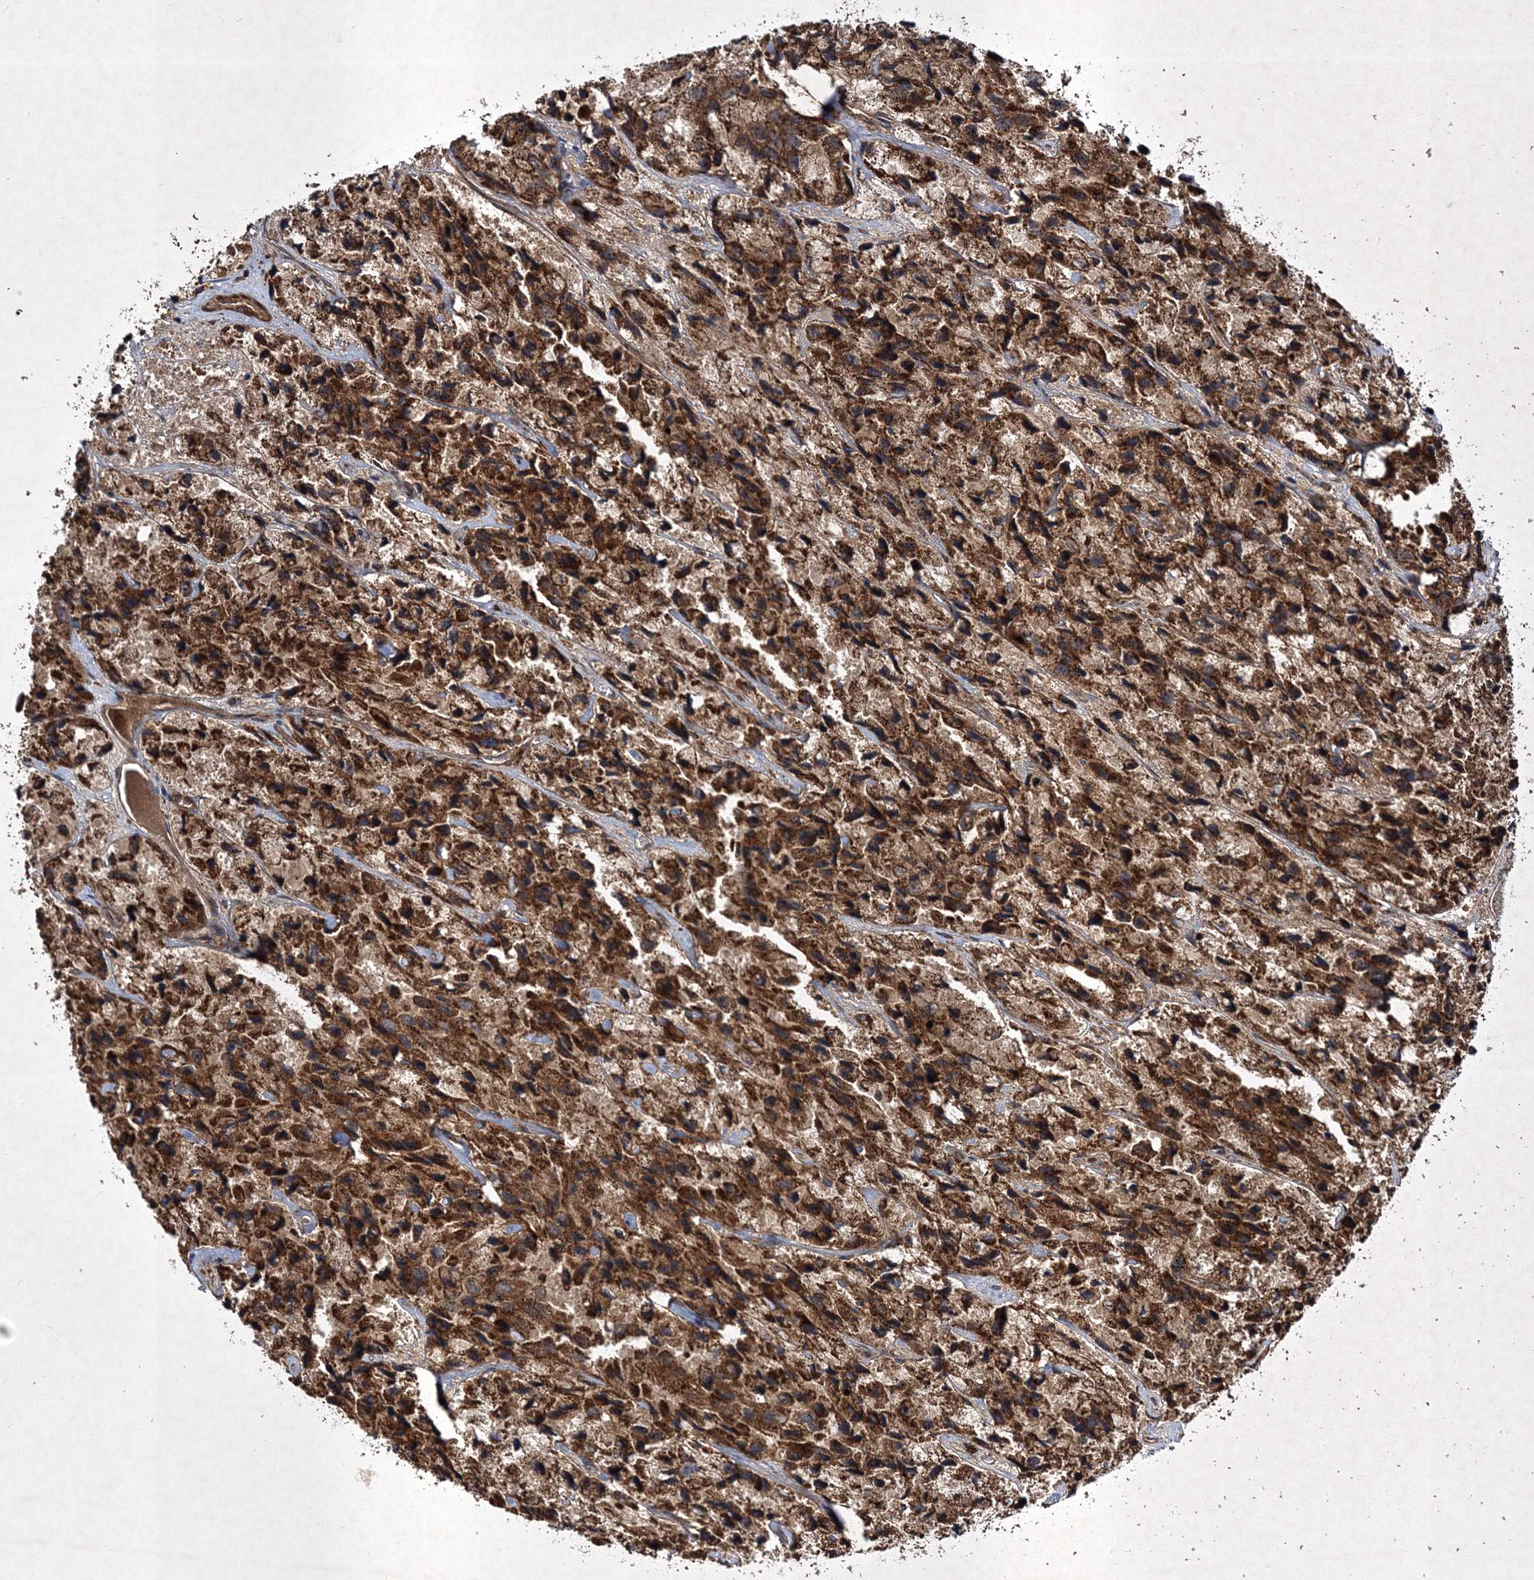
{"staining": {"intensity": "strong", "quantity": ">75%", "location": "cytoplasmic/membranous"}, "tissue": "prostate cancer", "cell_type": "Tumor cells", "image_type": "cancer", "snomed": [{"axis": "morphology", "description": "Adenocarcinoma, High grade"}, {"axis": "topography", "description": "Prostate"}], "caption": "Tumor cells demonstrate high levels of strong cytoplasmic/membranous positivity in approximately >75% of cells in human prostate cancer (adenocarcinoma (high-grade)).", "gene": "DNAJC13", "patient": {"sex": "male", "age": 66}}